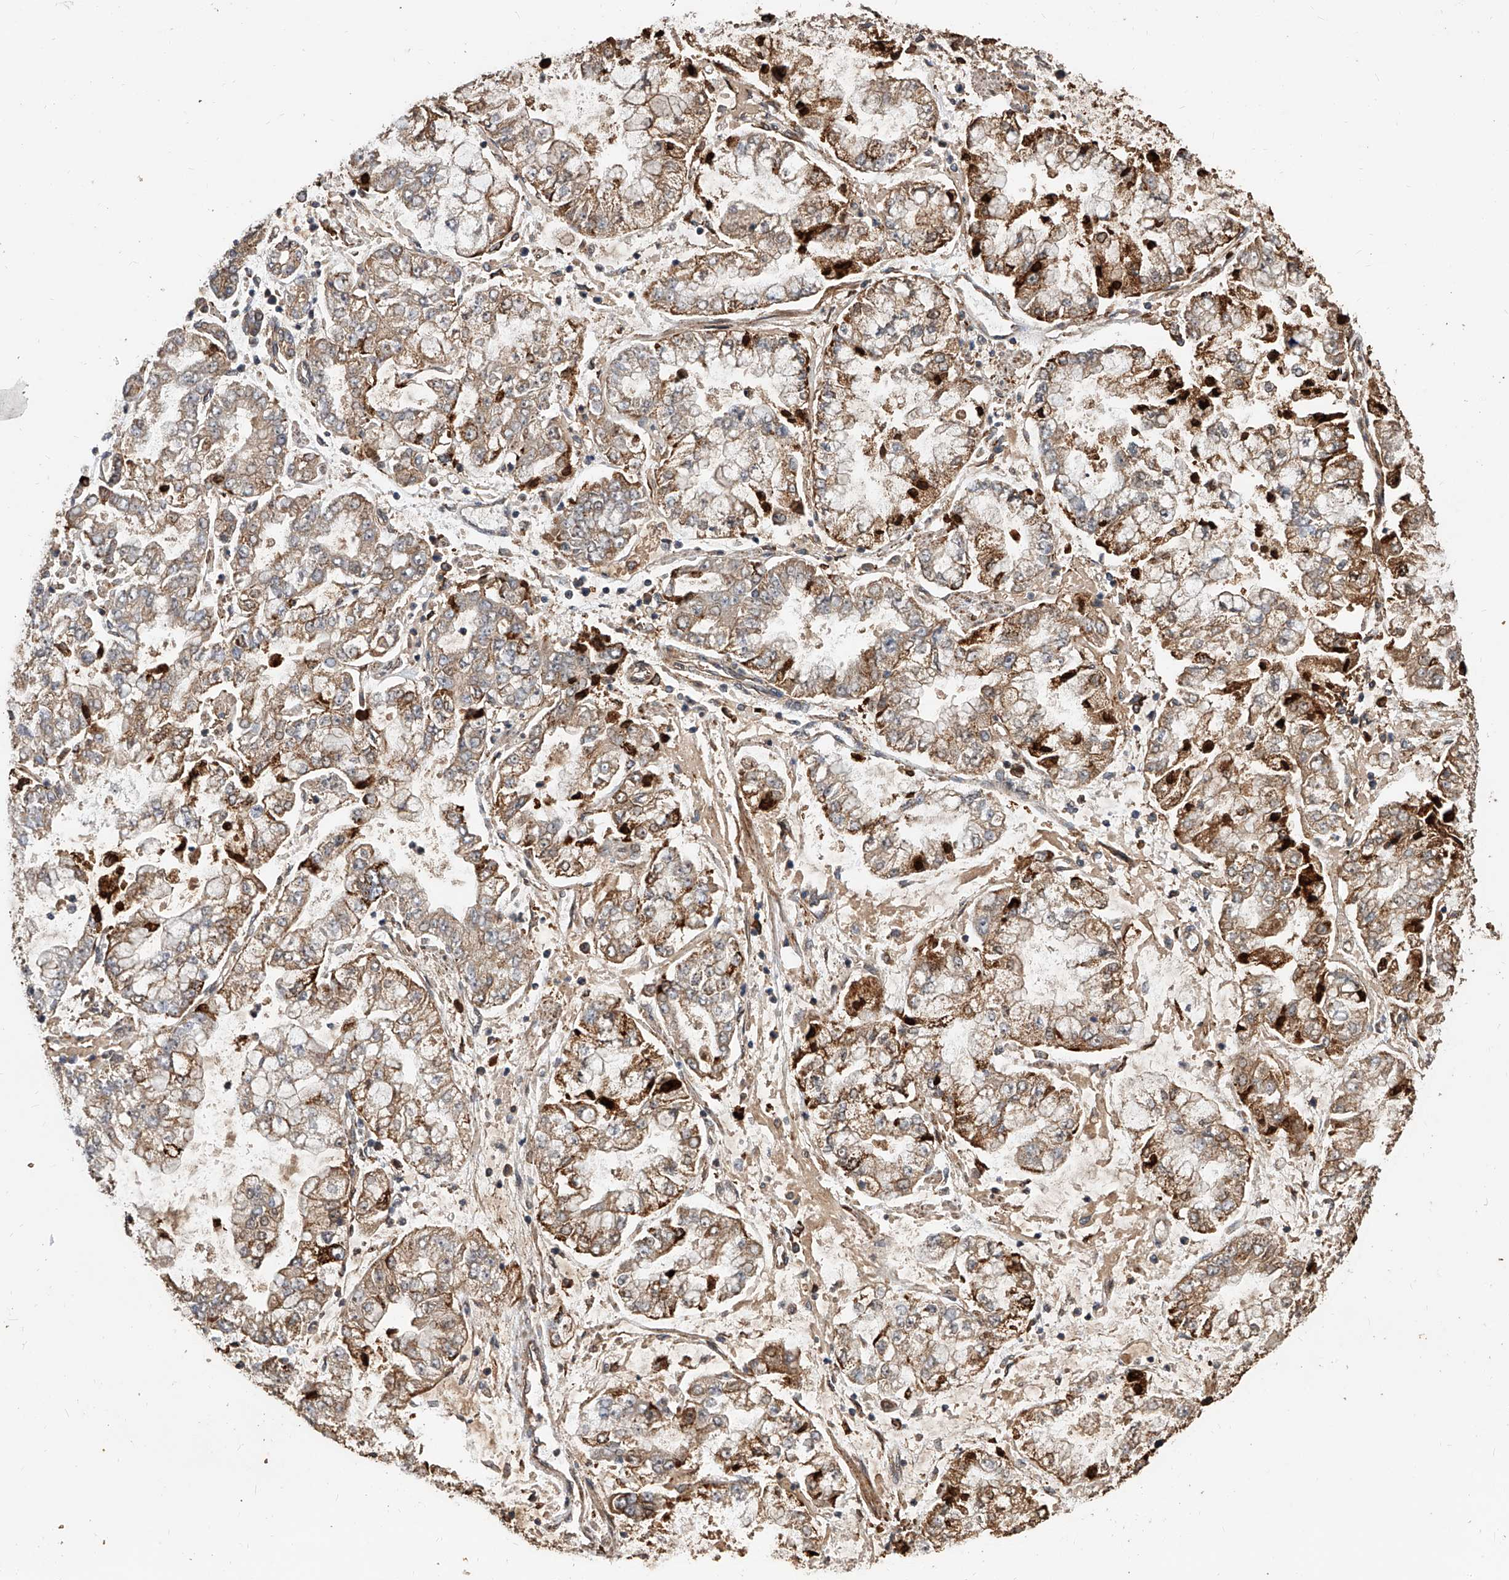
{"staining": {"intensity": "moderate", "quantity": ">75%", "location": "cytoplasmic/membranous"}, "tissue": "stomach cancer", "cell_type": "Tumor cells", "image_type": "cancer", "snomed": [{"axis": "morphology", "description": "Adenocarcinoma, NOS"}, {"axis": "topography", "description": "Stomach"}], "caption": "Human adenocarcinoma (stomach) stained for a protein (brown) shows moderate cytoplasmic/membranous positive positivity in approximately >75% of tumor cells.", "gene": "CFAP410", "patient": {"sex": "male", "age": 76}}